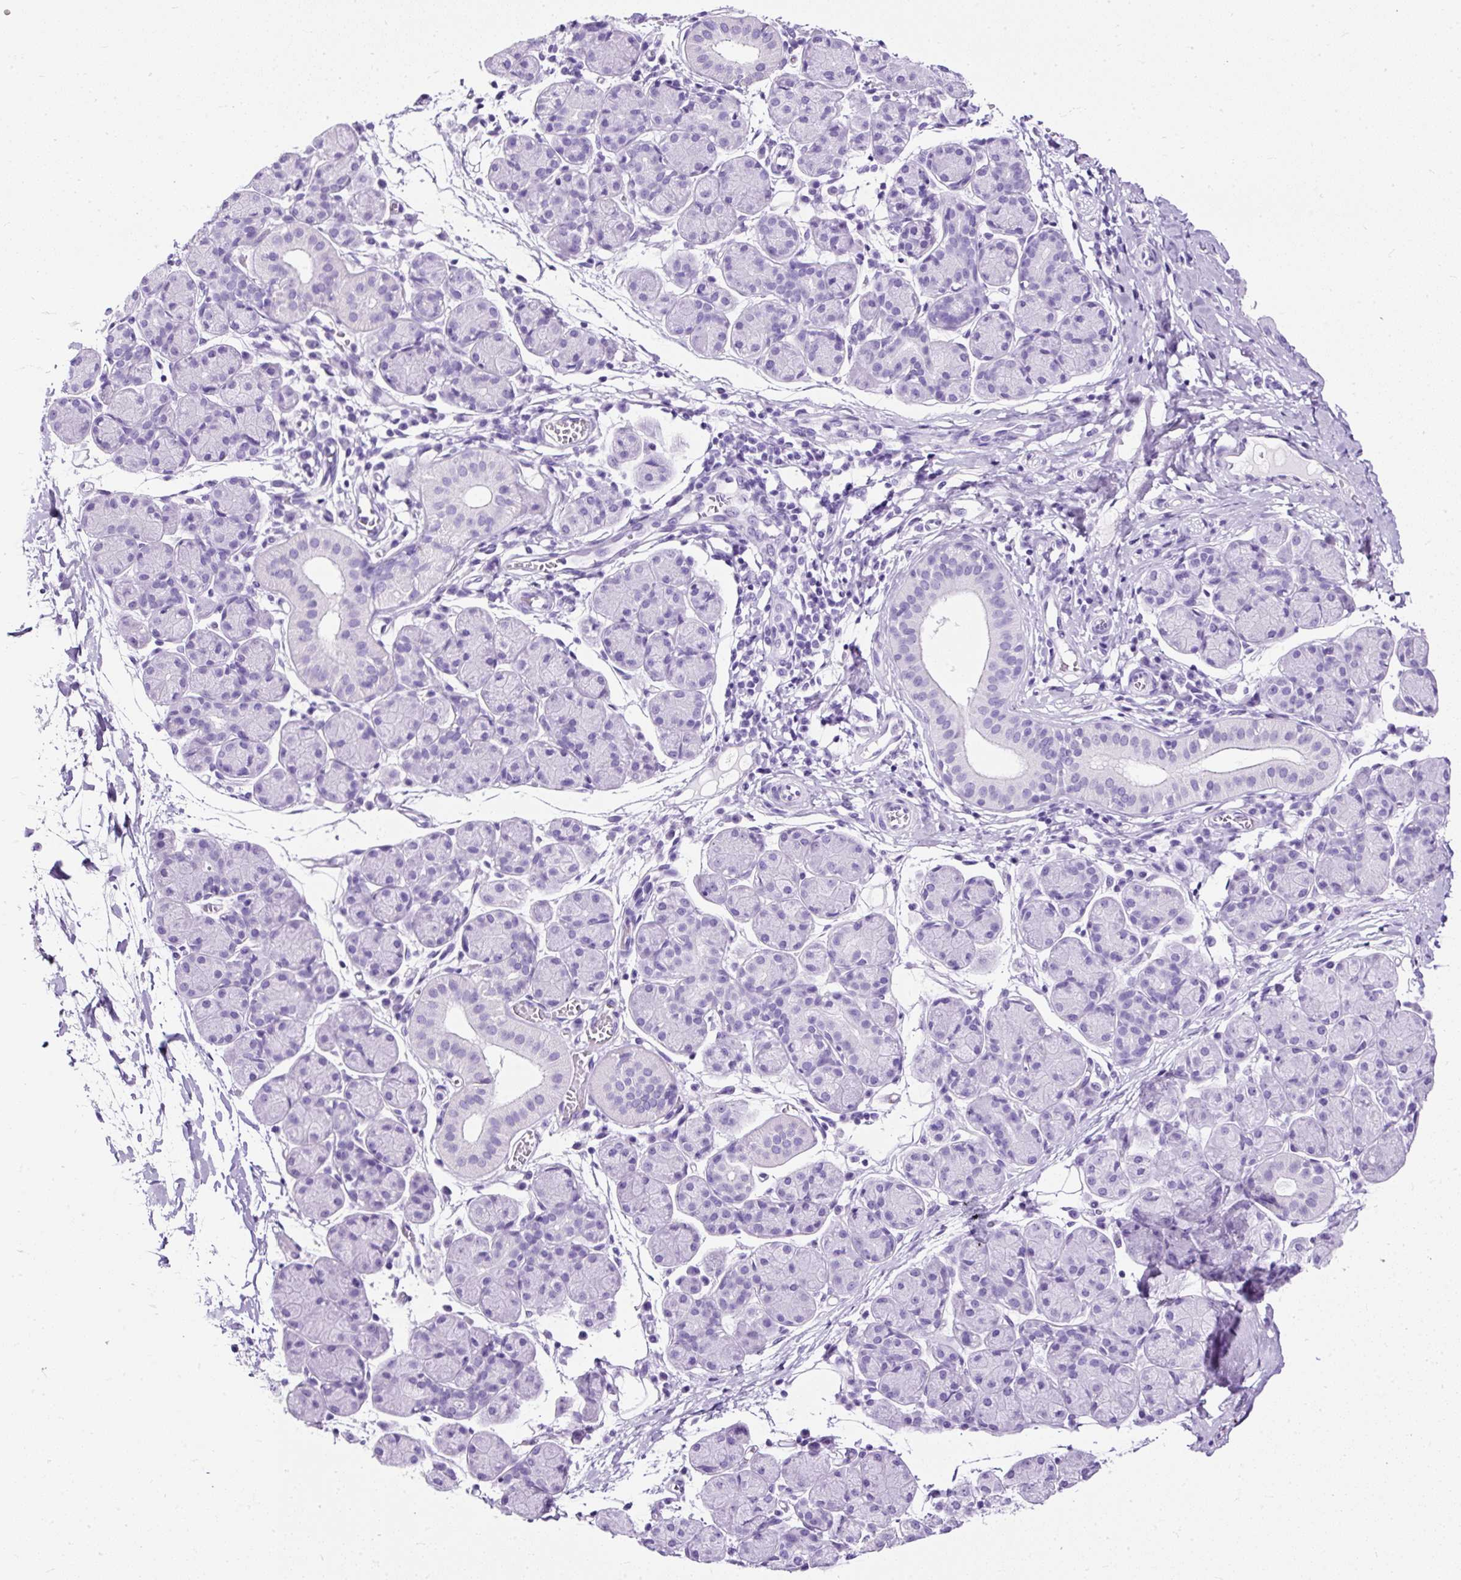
{"staining": {"intensity": "negative", "quantity": "none", "location": "none"}, "tissue": "salivary gland", "cell_type": "Glandular cells", "image_type": "normal", "snomed": [{"axis": "morphology", "description": "Normal tissue, NOS"}, {"axis": "morphology", "description": "Inflammation, NOS"}, {"axis": "topography", "description": "Lymph node"}, {"axis": "topography", "description": "Salivary gland"}], "caption": "High magnification brightfield microscopy of unremarkable salivary gland stained with DAB (3,3'-diaminobenzidine) (brown) and counterstained with hematoxylin (blue): glandular cells show no significant expression.", "gene": "NTS", "patient": {"sex": "male", "age": 3}}